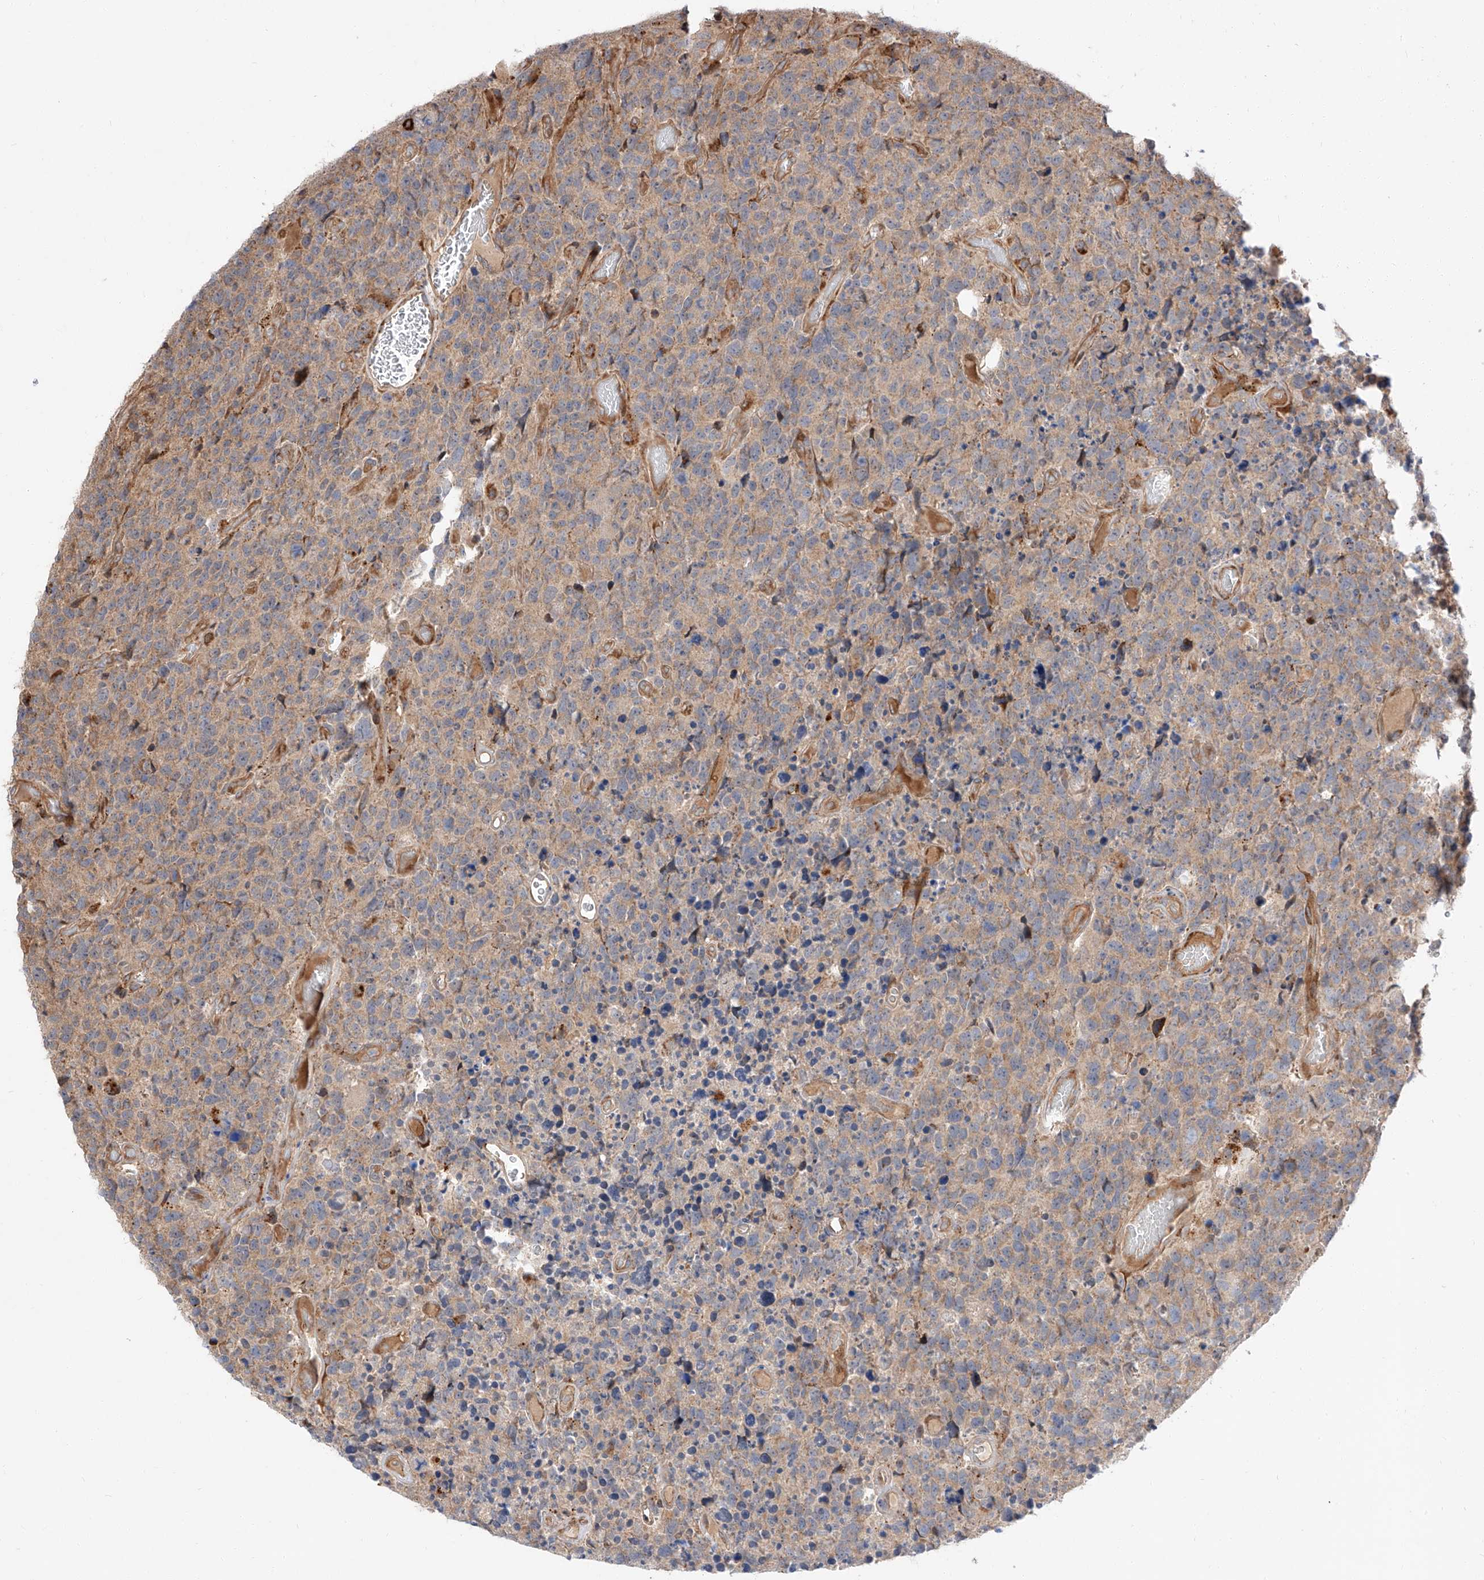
{"staining": {"intensity": "weak", "quantity": "25%-75%", "location": "cytoplasmic/membranous"}, "tissue": "glioma", "cell_type": "Tumor cells", "image_type": "cancer", "snomed": [{"axis": "morphology", "description": "Glioma, malignant, High grade"}, {"axis": "topography", "description": "Brain"}], "caption": "An IHC histopathology image of neoplastic tissue is shown. Protein staining in brown labels weak cytoplasmic/membranous positivity in high-grade glioma (malignant) within tumor cells.", "gene": "DIRAS3", "patient": {"sex": "male", "age": 69}}